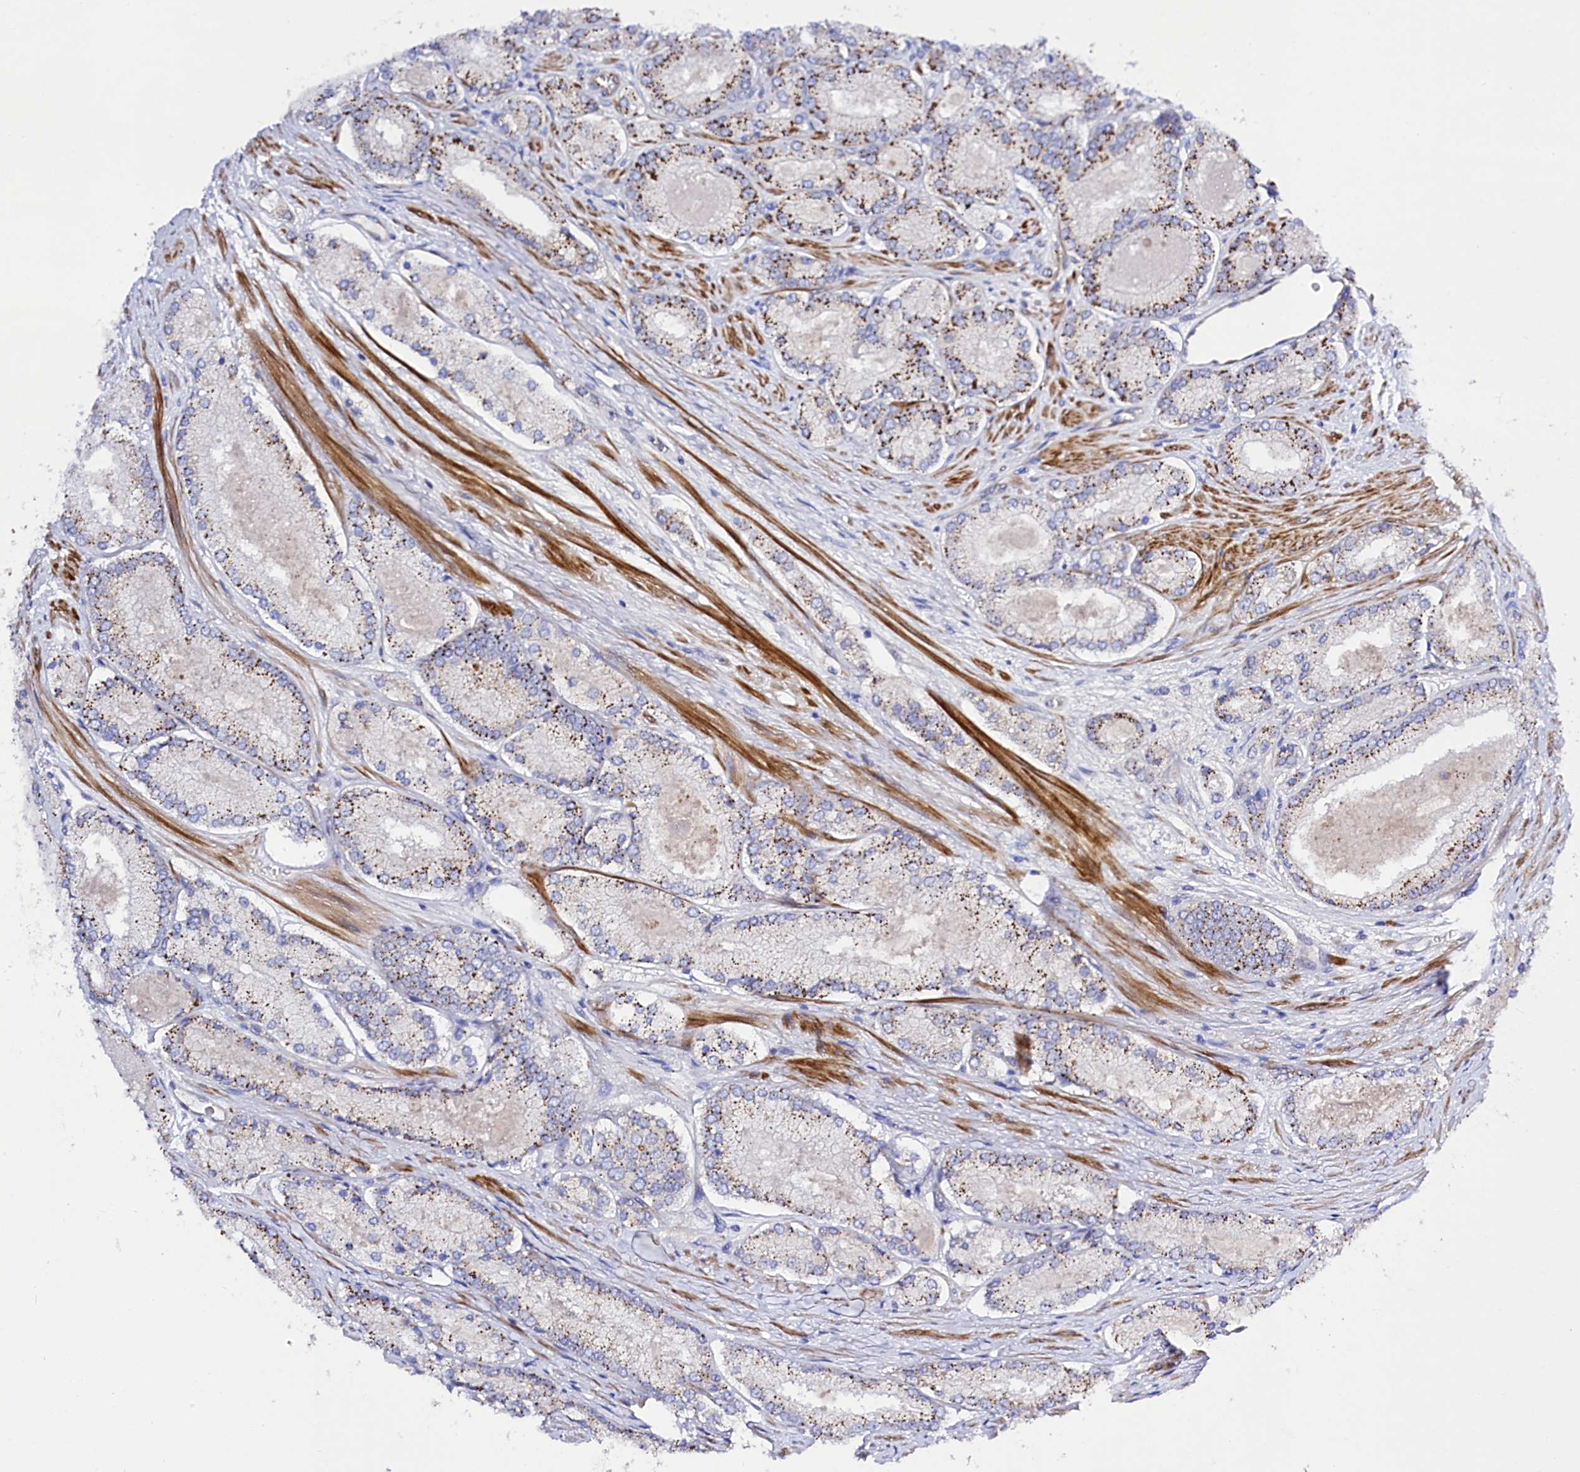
{"staining": {"intensity": "moderate", "quantity": "25%-75%", "location": "cytoplasmic/membranous"}, "tissue": "prostate cancer", "cell_type": "Tumor cells", "image_type": "cancer", "snomed": [{"axis": "morphology", "description": "Adenocarcinoma, Low grade"}, {"axis": "topography", "description": "Prostate"}], "caption": "Adenocarcinoma (low-grade) (prostate) tissue exhibits moderate cytoplasmic/membranous positivity in about 25%-75% of tumor cells (Brightfield microscopy of DAB IHC at high magnification).", "gene": "SLC7A1", "patient": {"sex": "male", "age": 74}}